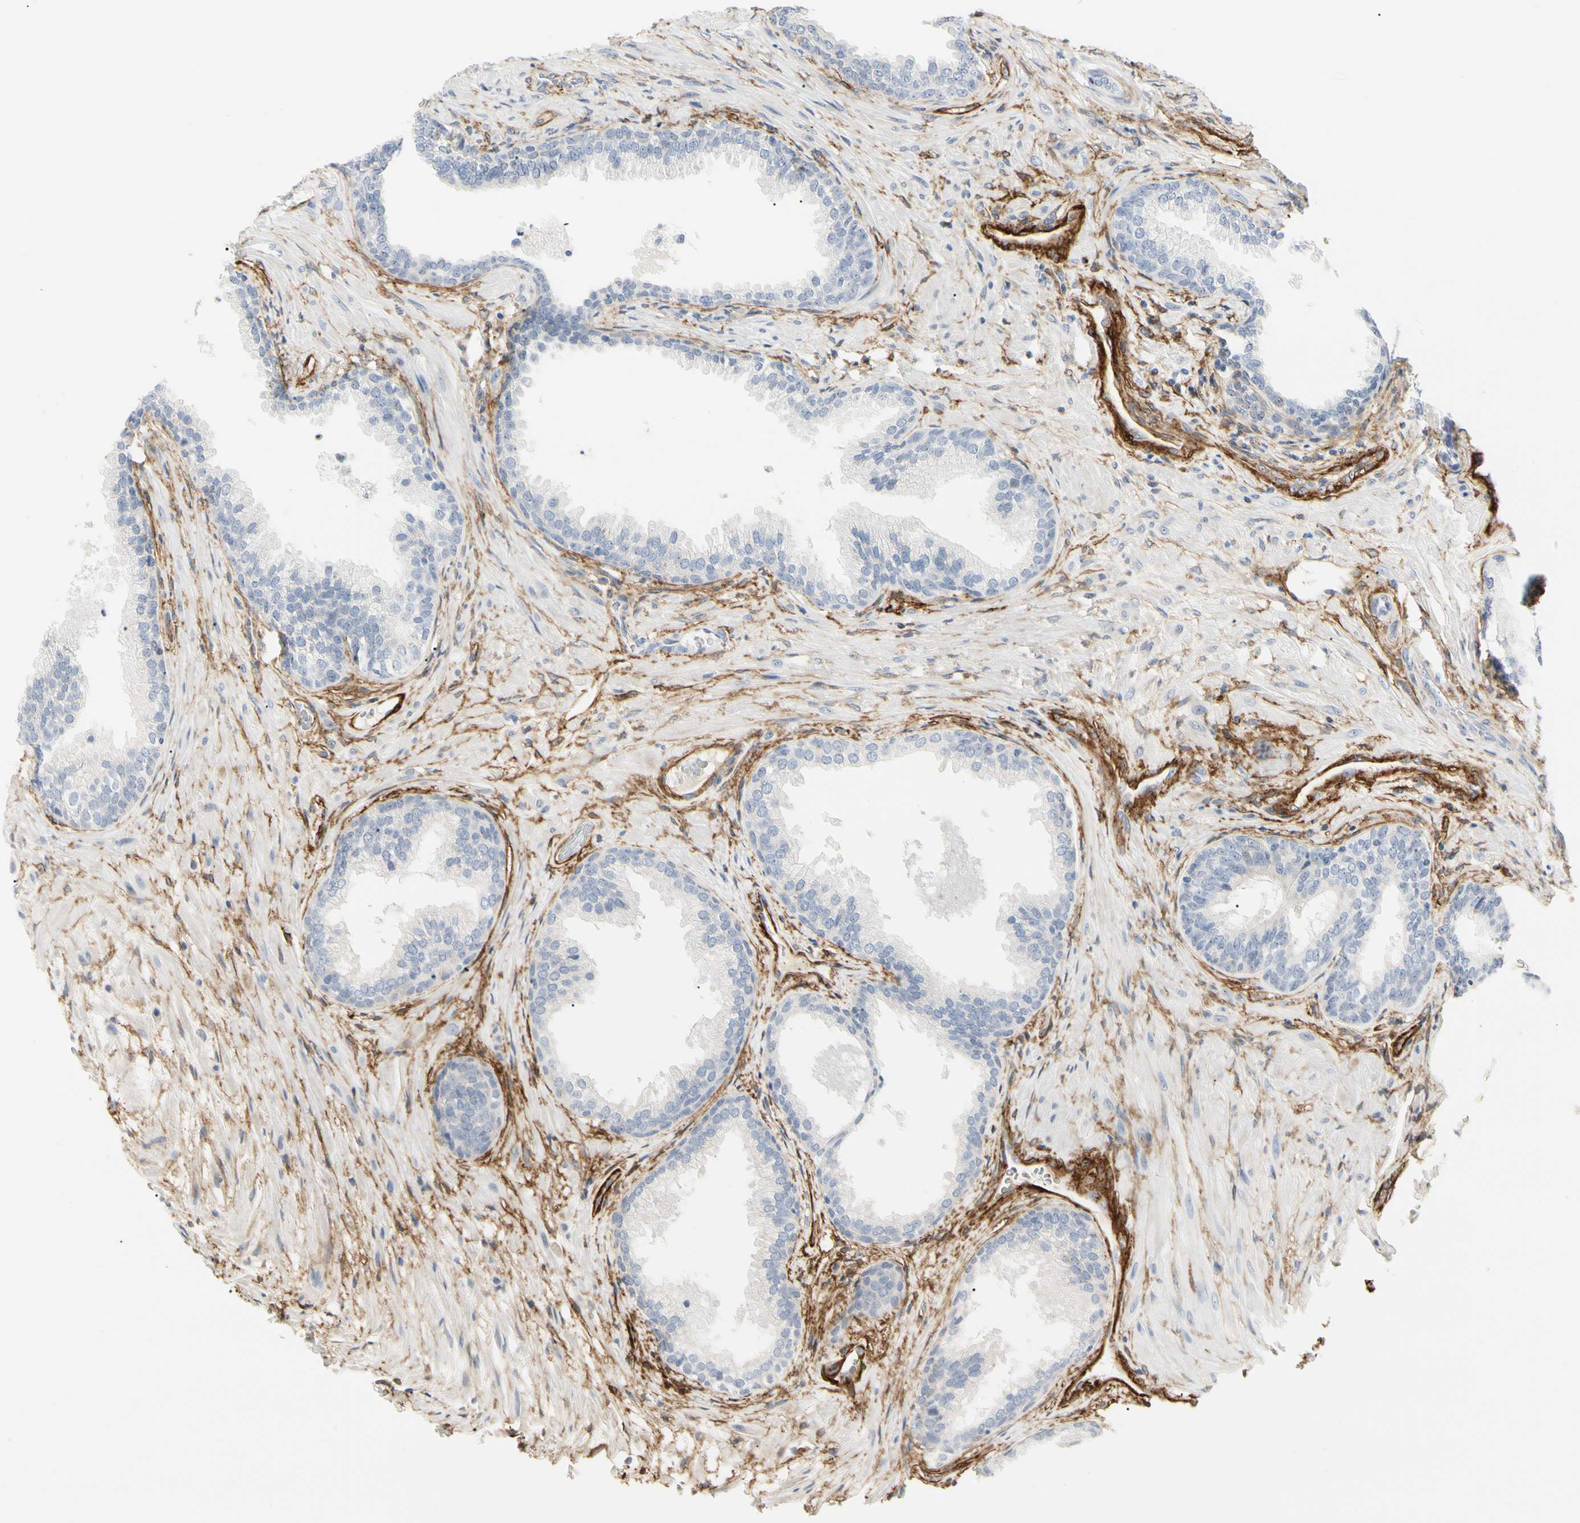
{"staining": {"intensity": "negative", "quantity": "none", "location": "none"}, "tissue": "prostate", "cell_type": "Glandular cells", "image_type": "normal", "snomed": [{"axis": "morphology", "description": "Normal tissue, NOS"}, {"axis": "topography", "description": "Prostate"}], "caption": "The histopathology image reveals no significant positivity in glandular cells of prostate. Brightfield microscopy of immunohistochemistry (IHC) stained with DAB (brown) and hematoxylin (blue), captured at high magnification.", "gene": "GGT5", "patient": {"sex": "male", "age": 76}}